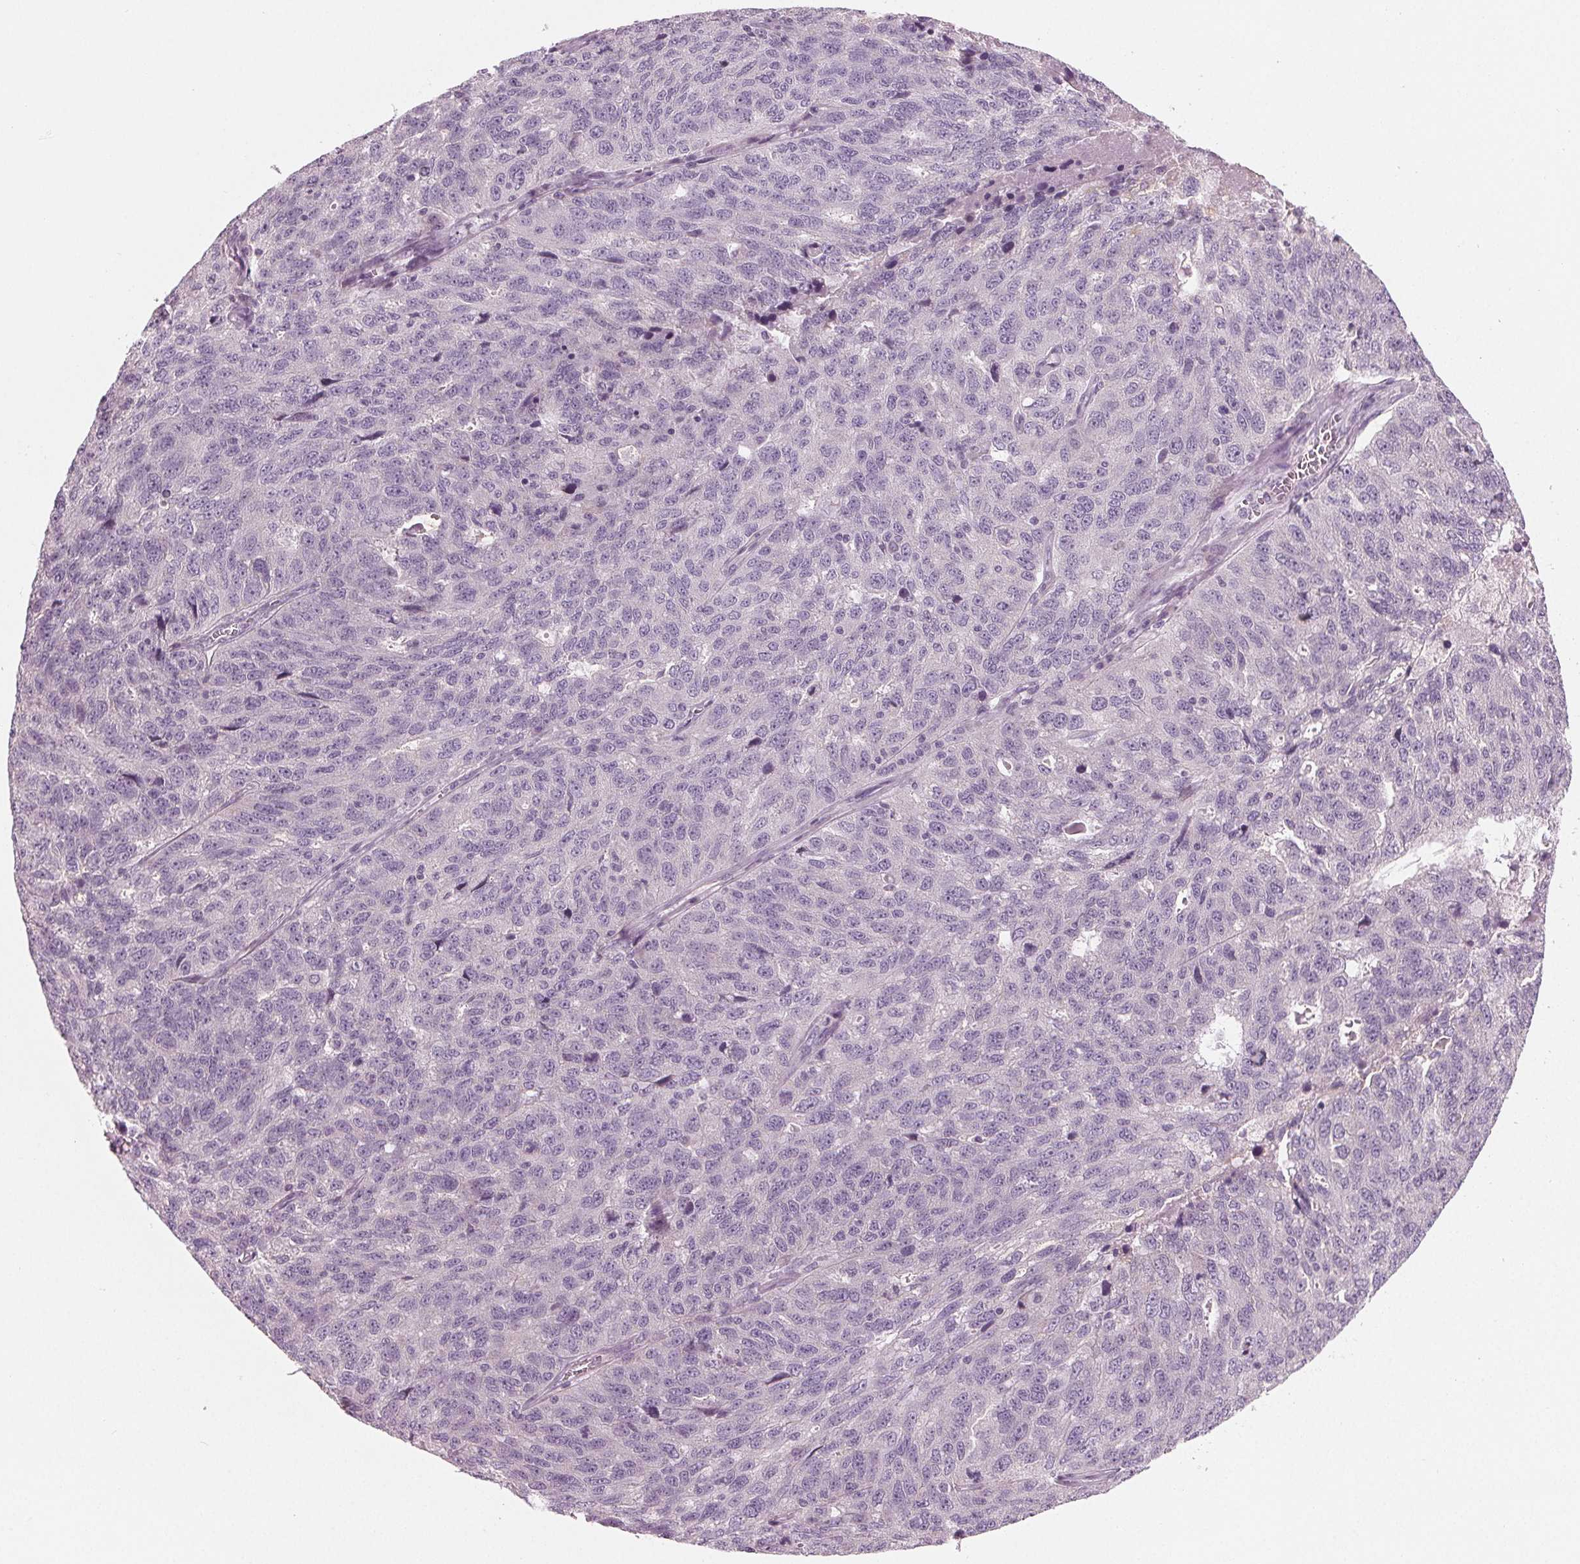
{"staining": {"intensity": "negative", "quantity": "none", "location": "none"}, "tissue": "ovarian cancer", "cell_type": "Tumor cells", "image_type": "cancer", "snomed": [{"axis": "morphology", "description": "Cystadenocarcinoma, serous, NOS"}, {"axis": "topography", "description": "Ovary"}], "caption": "This micrograph is of serous cystadenocarcinoma (ovarian) stained with immunohistochemistry (IHC) to label a protein in brown with the nuclei are counter-stained blue. There is no expression in tumor cells.", "gene": "PRAP1", "patient": {"sex": "female", "age": 71}}